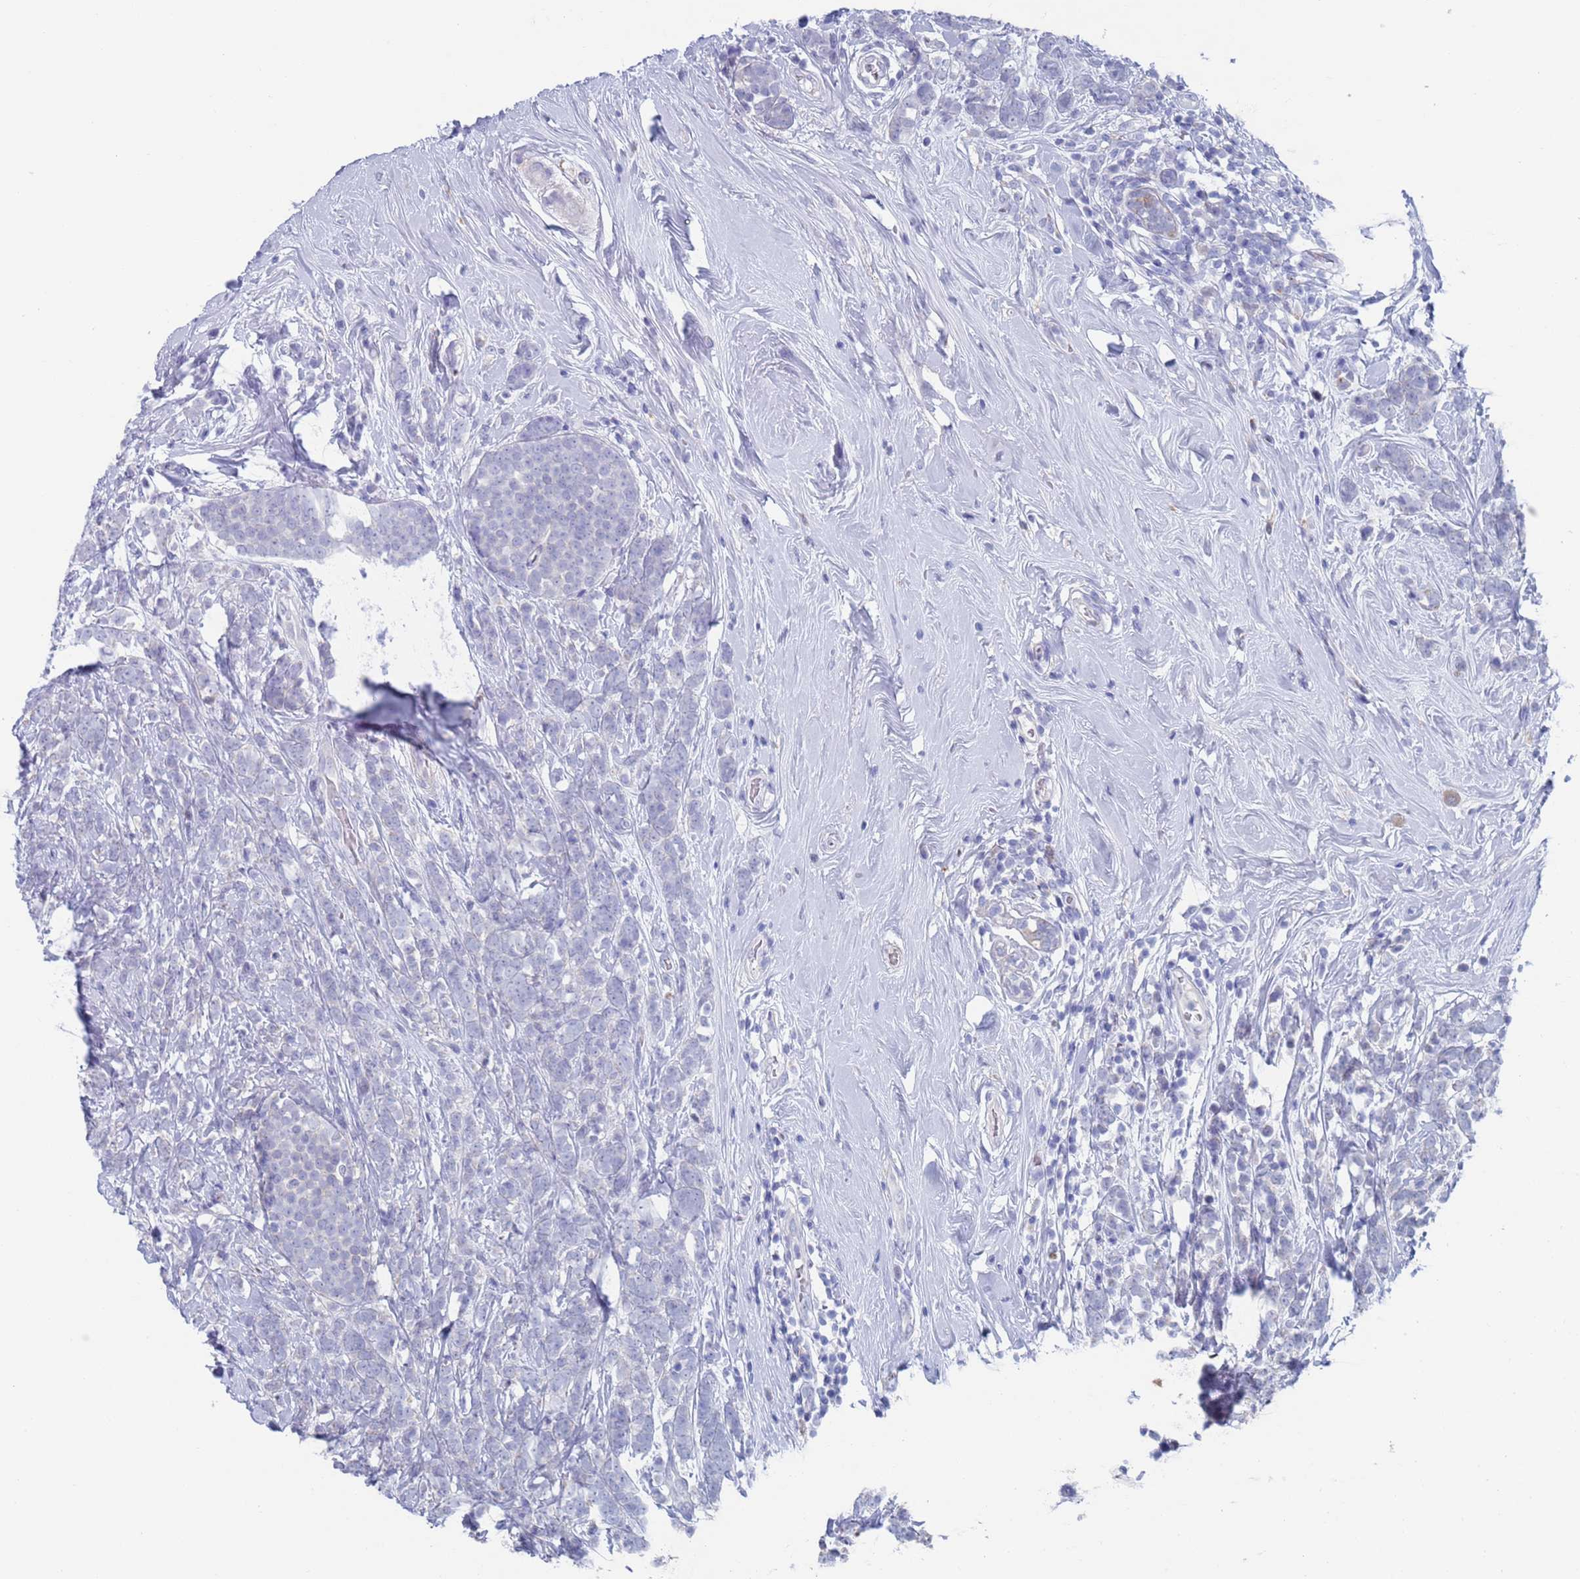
{"staining": {"intensity": "negative", "quantity": "none", "location": "none"}, "tissue": "breast cancer", "cell_type": "Tumor cells", "image_type": "cancer", "snomed": [{"axis": "morphology", "description": "Lobular carcinoma"}, {"axis": "topography", "description": "Breast"}], "caption": "Tumor cells are negative for brown protein staining in lobular carcinoma (breast). (DAB immunohistochemistry (IHC), high magnification).", "gene": "FUCA1", "patient": {"sex": "female", "age": 58}}